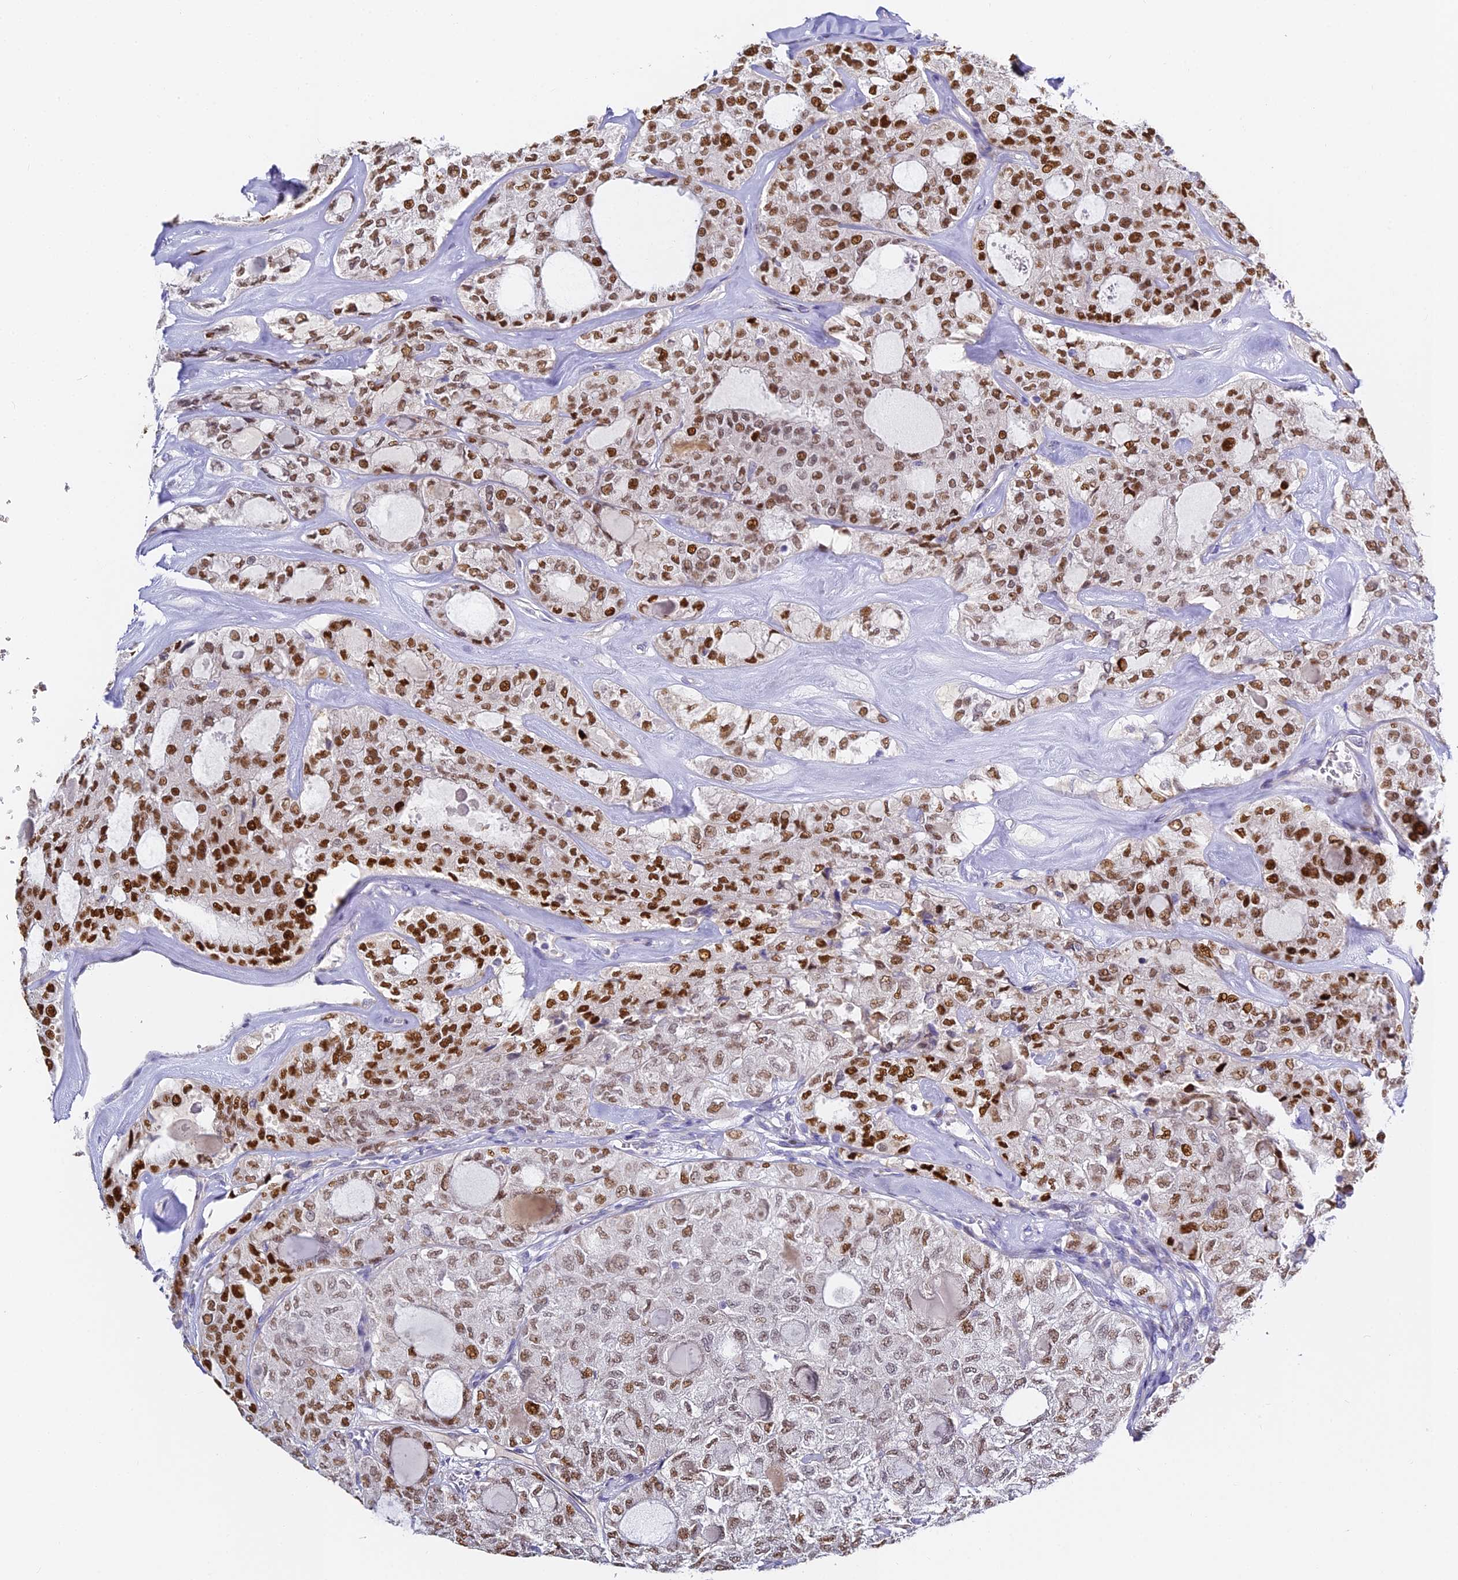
{"staining": {"intensity": "strong", "quantity": ">75%", "location": "nuclear"}, "tissue": "thyroid cancer", "cell_type": "Tumor cells", "image_type": "cancer", "snomed": [{"axis": "morphology", "description": "Follicular adenoma carcinoma, NOS"}, {"axis": "topography", "description": "Thyroid gland"}], "caption": "An image showing strong nuclear expression in about >75% of tumor cells in thyroid cancer, as visualized by brown immunohistochemical staining.", "gene": "SERP1", "patient": {"sex": "male", "age": 75}}